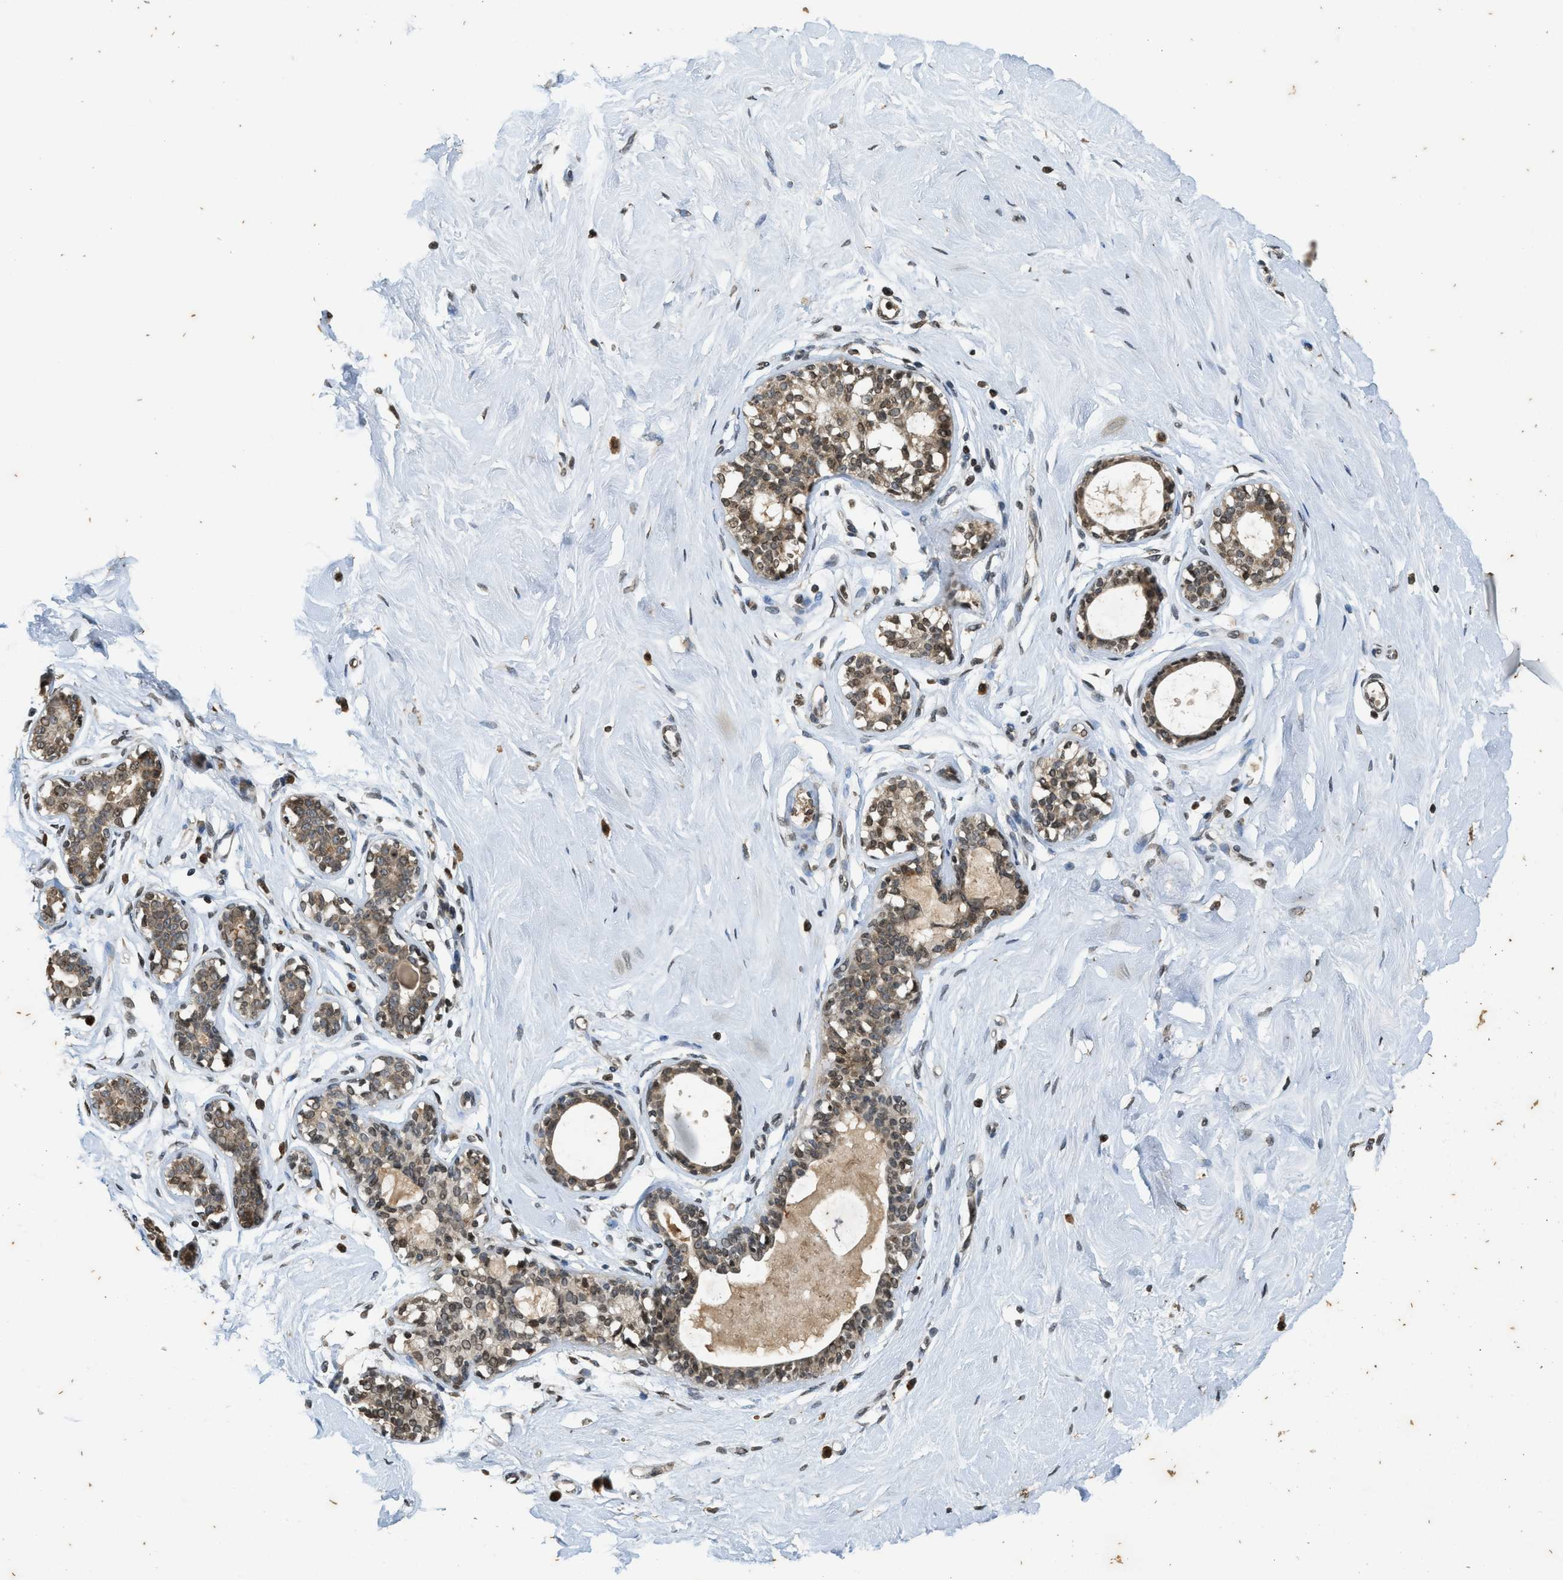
{"staining": {"intensity": "moderate", "quantity": "25%-75%", "location": "nuclear"}, "tissue": "breast", "cell_type": "Adipocytes", "image_type": "normal", "snomed": [{"axis": "morphology", "description": "Normal tissue, NOS"}, {"axis": "topography", "description": "Breast"}], "caption": "Normal breast demonstrates moderate nuclear positivity in approximately 25%-75% of adipocytes, visualized by immunohistochemistry.", "gene": "SIAH1", "patient": {"sex": "female", "age": 23}}